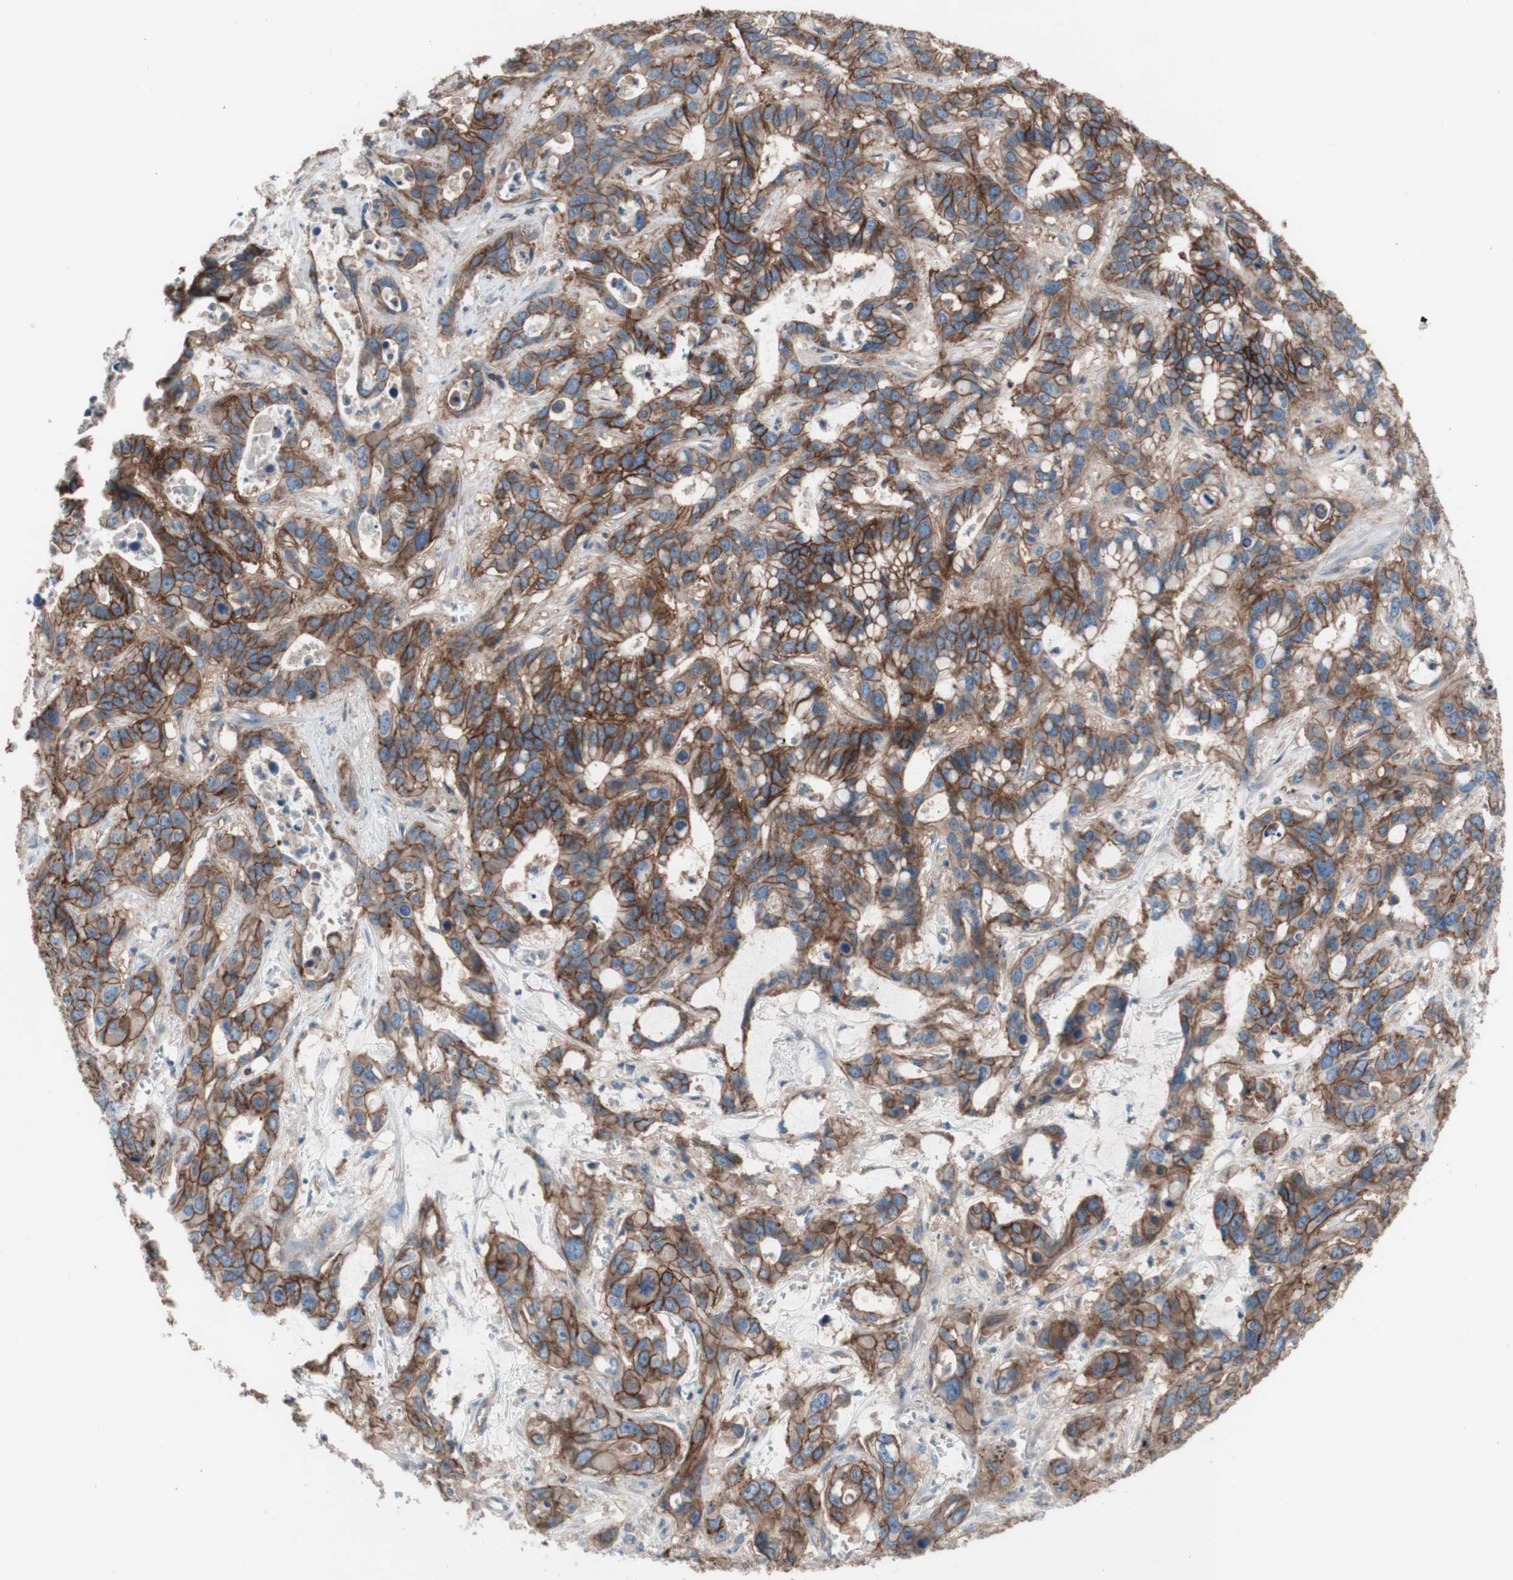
{"staining": {"intensity": "moderate", "quantity": ">75%", "location": "cytoplasmic/membranous"}, "tissue": "liver cancer", "cell_type": "Tumor cells", "image_type": "cancer", "snomed": [{"axis": "morphology", "description": "Cholangiocarcinoma"}, {"axis": "topography", "description": "Liver"}], "caption": "Tumor cells reveal moderate cytoplasmic/membranous positivity in about >75% of cells in liver cancer (cholangiocarcinoma).", "gene": "CD46", "patient": {"sex": "female", "age": 65}}